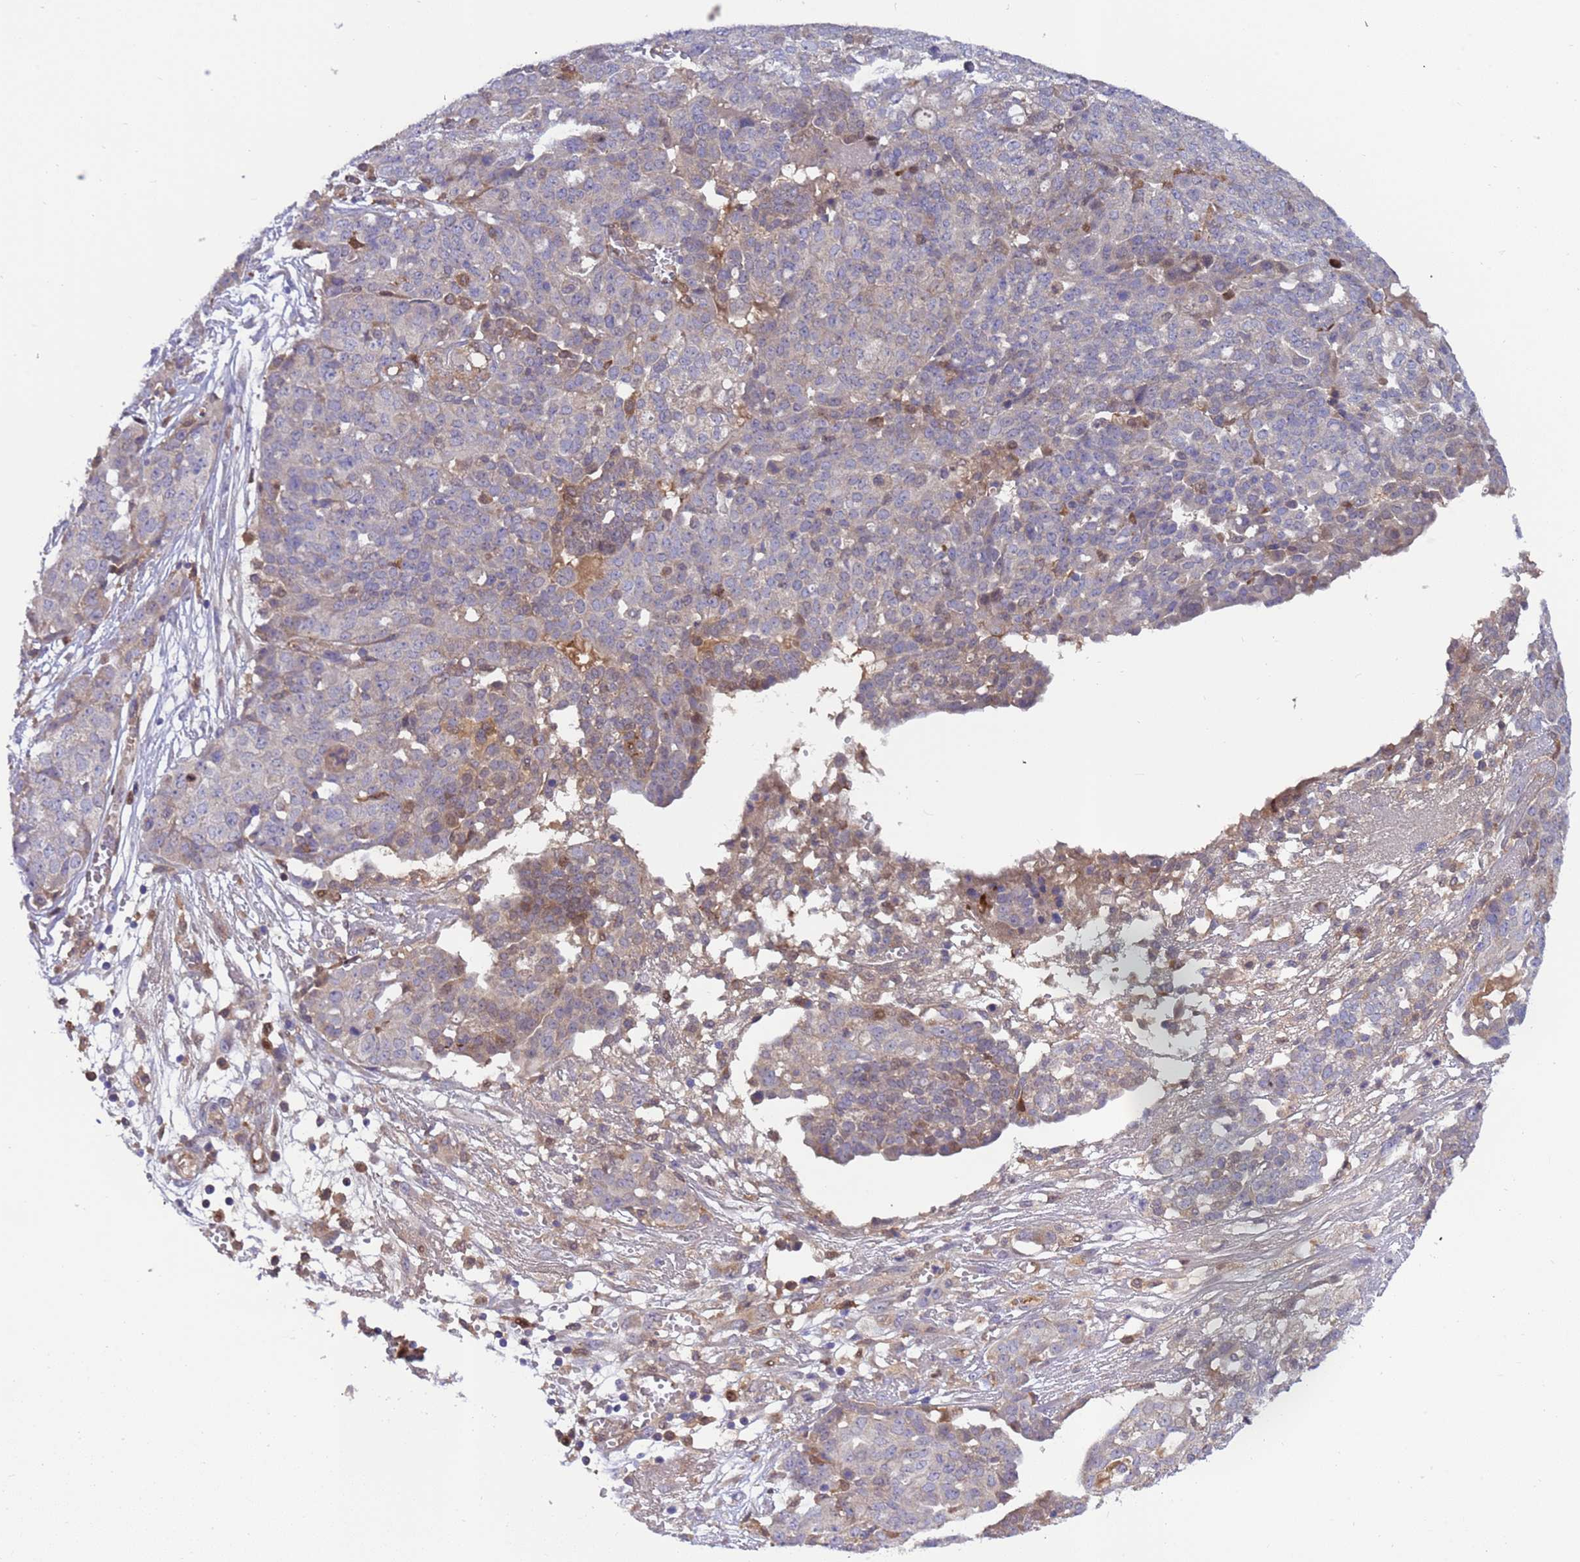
{"staining": {"intensity": "negative", "quantity": "none", "location": "none"}, "tissue": "ovarian cancer", "cell_type": "Tumor cells", "image_type": "cancer", "snomed": [{"axis": "morphology", "description": "Cystadenocarcinoma, serous, NOS"}, {"axis": "topography", "description": "Soft tissue"}, {"axis": "topography", "description": "Ovary"}], "caption": "Image shows no significant protein positivity in tumor cells of ovarian cancer (serous cystadenocarcinoma).", "gene": "FOXRED1", "patient": {"sex": "female", "age": 57}}